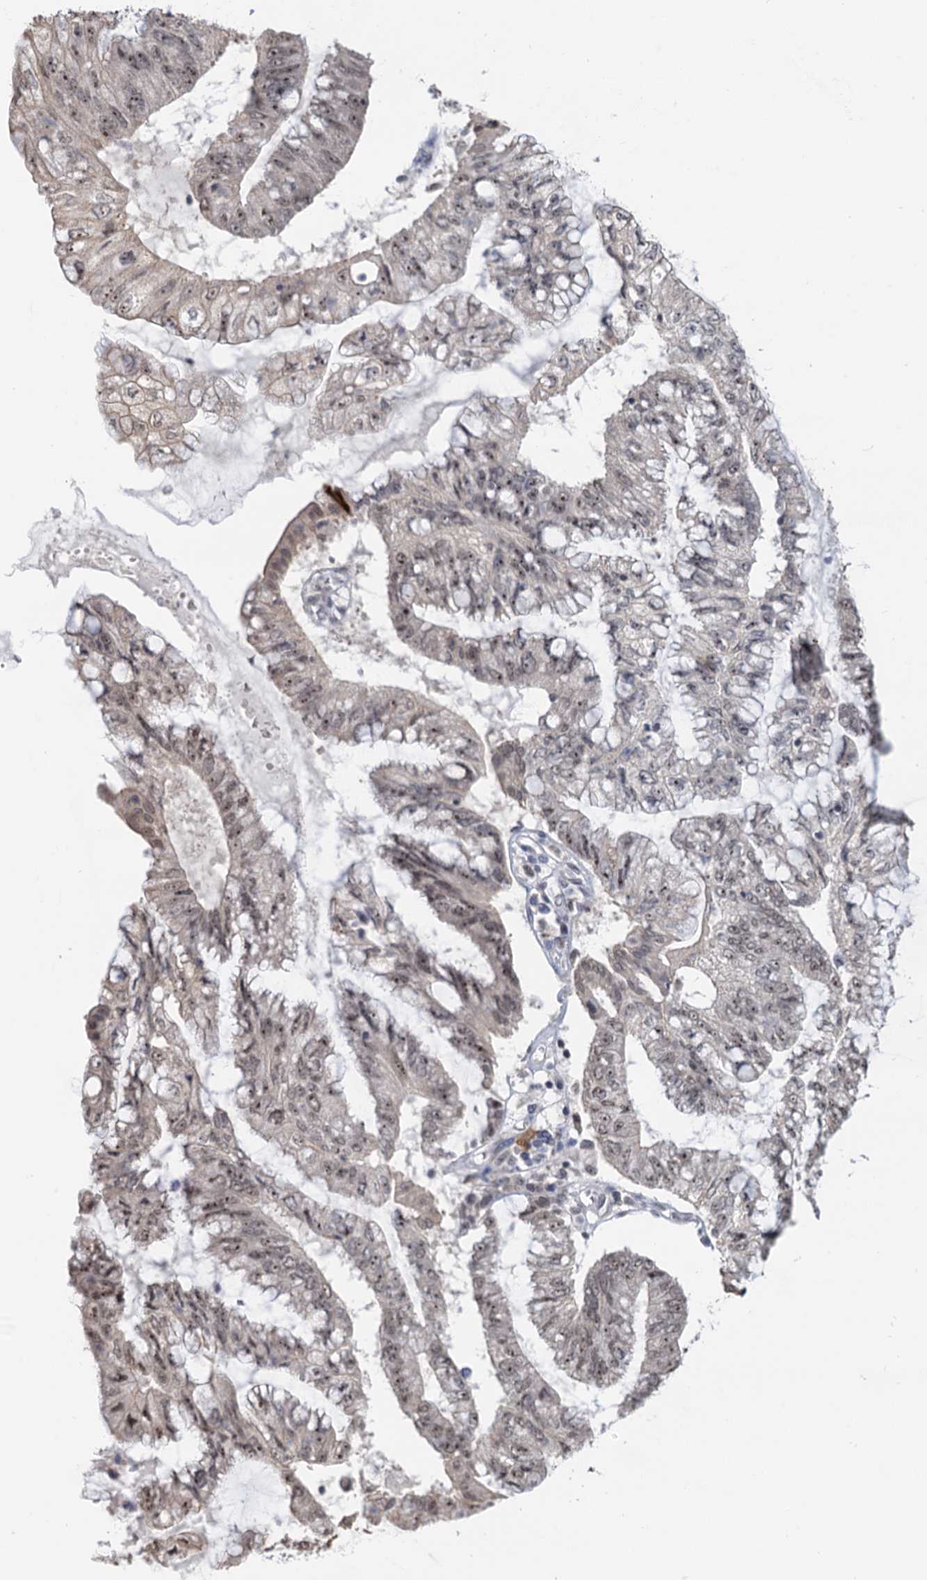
{"staining": {"intensity": "moderate", "quantity": ">75%", "location": "nuclear"}, "tissue": "pancreatic cancer", "cell_type": "Tumor cells", "image_type": "cancer", "snomed": [{"axis": "morphology", "description": "Adenocarcinoma, NOS"}, {"axis": "topography", "description": "Pancreas"}], "caption": "A high-resolution micrograph shows immunohistochemistry (IHC) staining of pancreatic cancer (adenocarcinoma), which demonstrates moderate nuclear expression in approximately >75% of tumor cells.", "gene": "NAT10", "patient": {"sex": "female", "age": 73}}